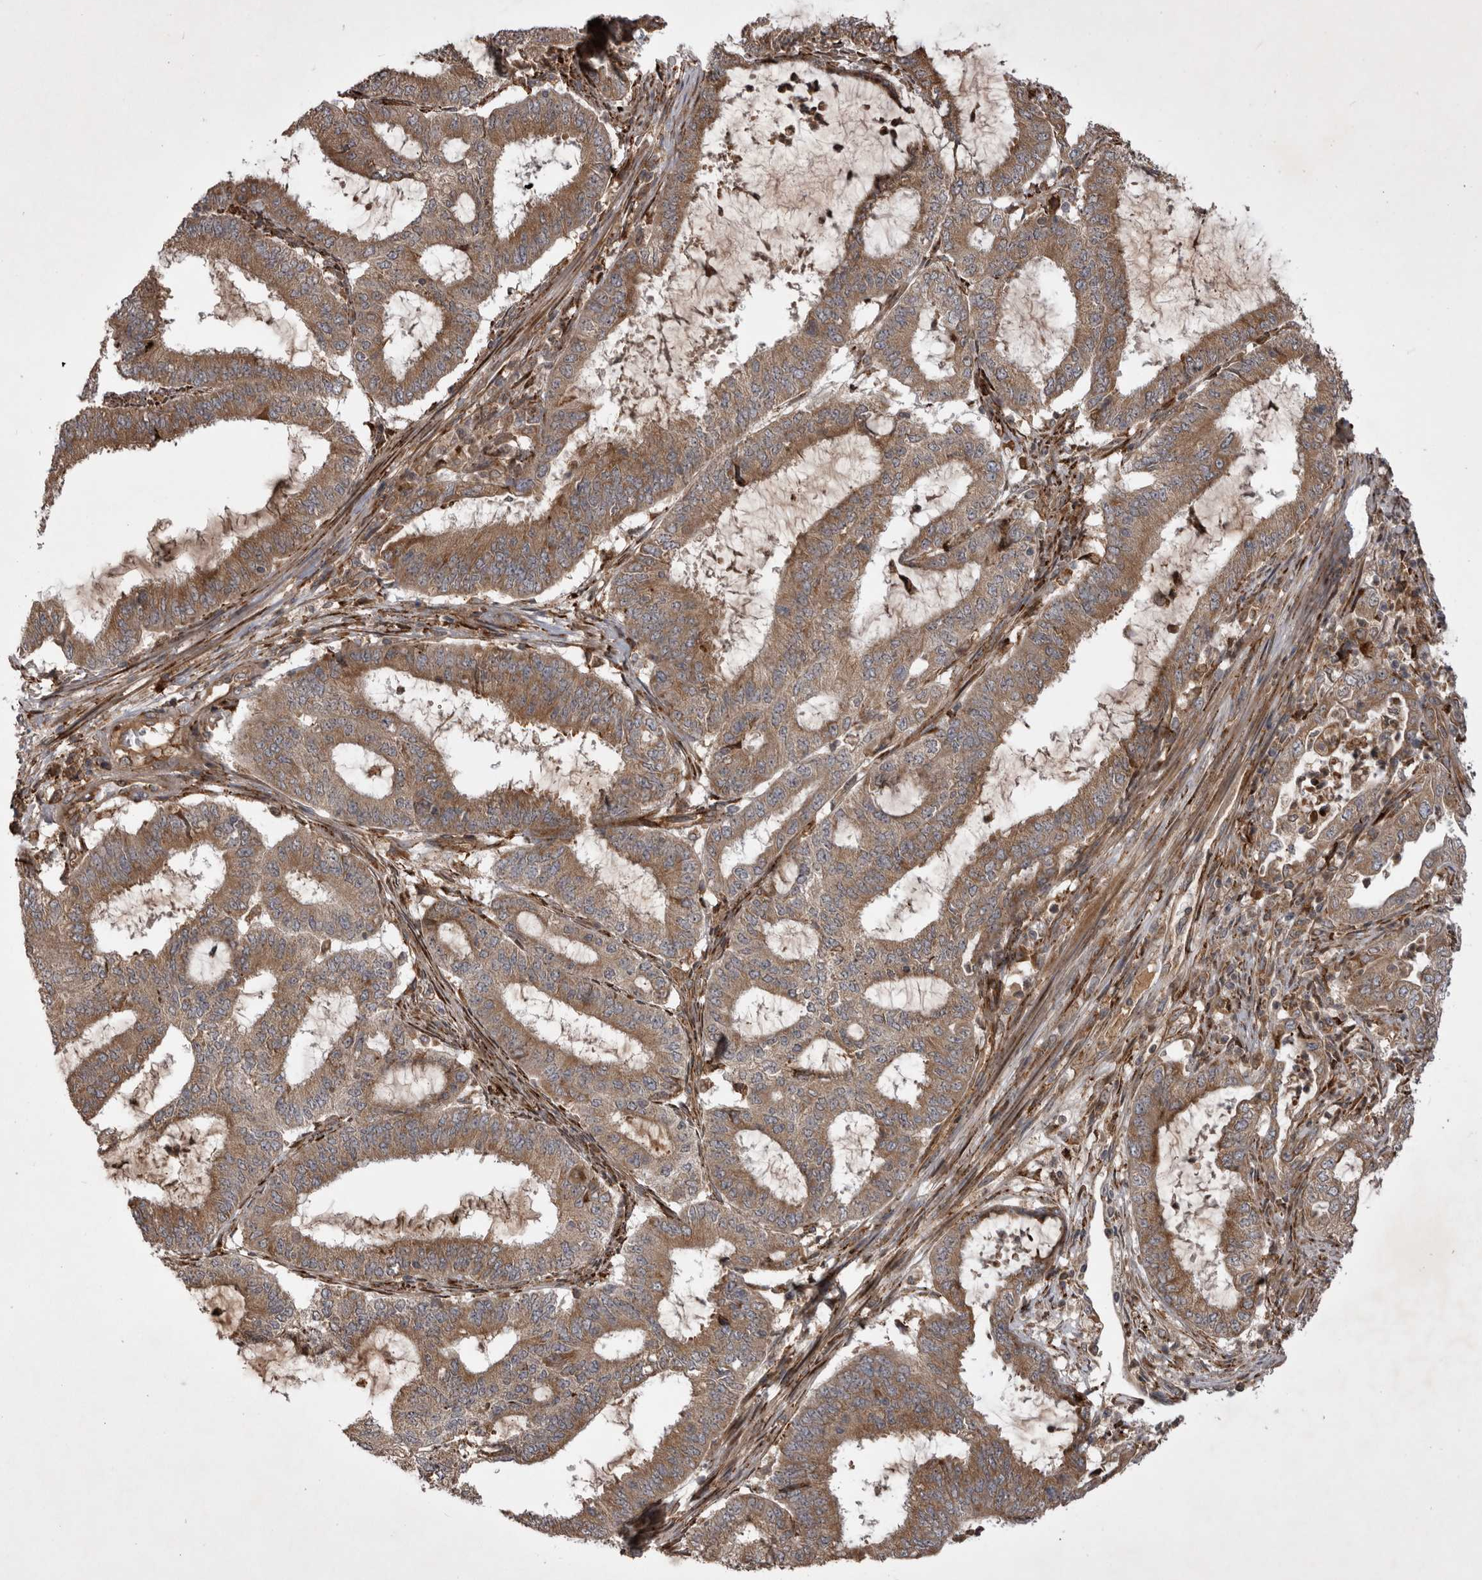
{"staining": {"intensity": "moderate", "quantity": ">75%", "location": "cytoplasmic/membranous"}, "tissue": "endometrial cancer", "cell_type": "Tumor cells", "image_type": "cancer", "snomed": [{"axis": "morphology", "description": "Adenocarcinoma, NOS"}, {"axis": "topography", "description": "Endometrium"}], "caption": "A brown stain shows moderate cytoplasmic/membranous positivity of a protein in human endometrial cancer tumor cells.", "gene": "RAB3GAP2", "patient": {"sex": "female", "age": 51}}